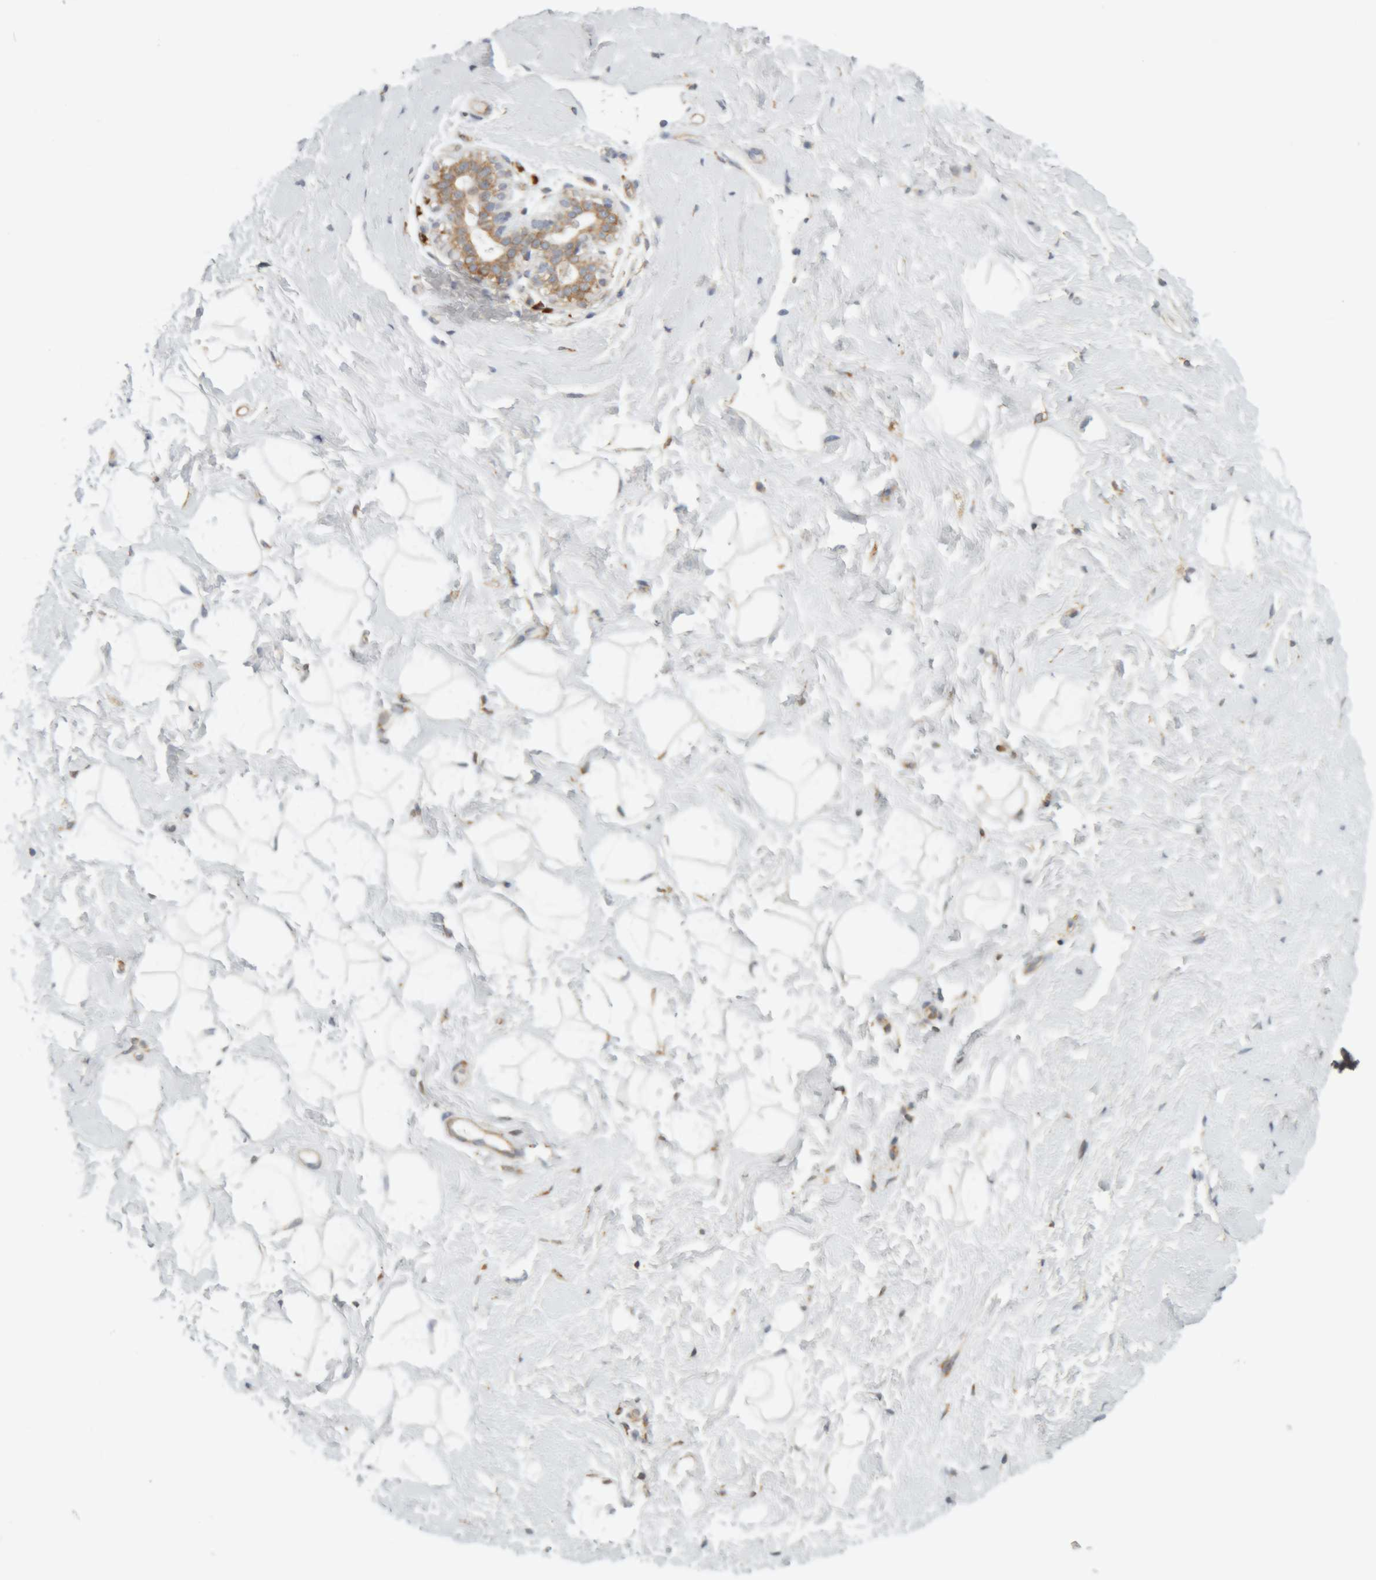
{"staining": {"intensity": "negative", "quantity": "none", "location": "none"}, "tissue": "breast", "cell_type": "Adipocytes", "image_type": "normal", "snomed": [{"axis": "morphology", "description": "Normal tissue, NOS"}, {"axis": "topography", "description": "Breast"}], "caption": "The histopathology image demonstrates no staining of adipocytes in normal breast. The staining is performed using DAB brown chromogen with nuclei counter-stained in using hematoxylin.", "gene": "RPN2", "patient": {"sex": "female", "age": 23}}